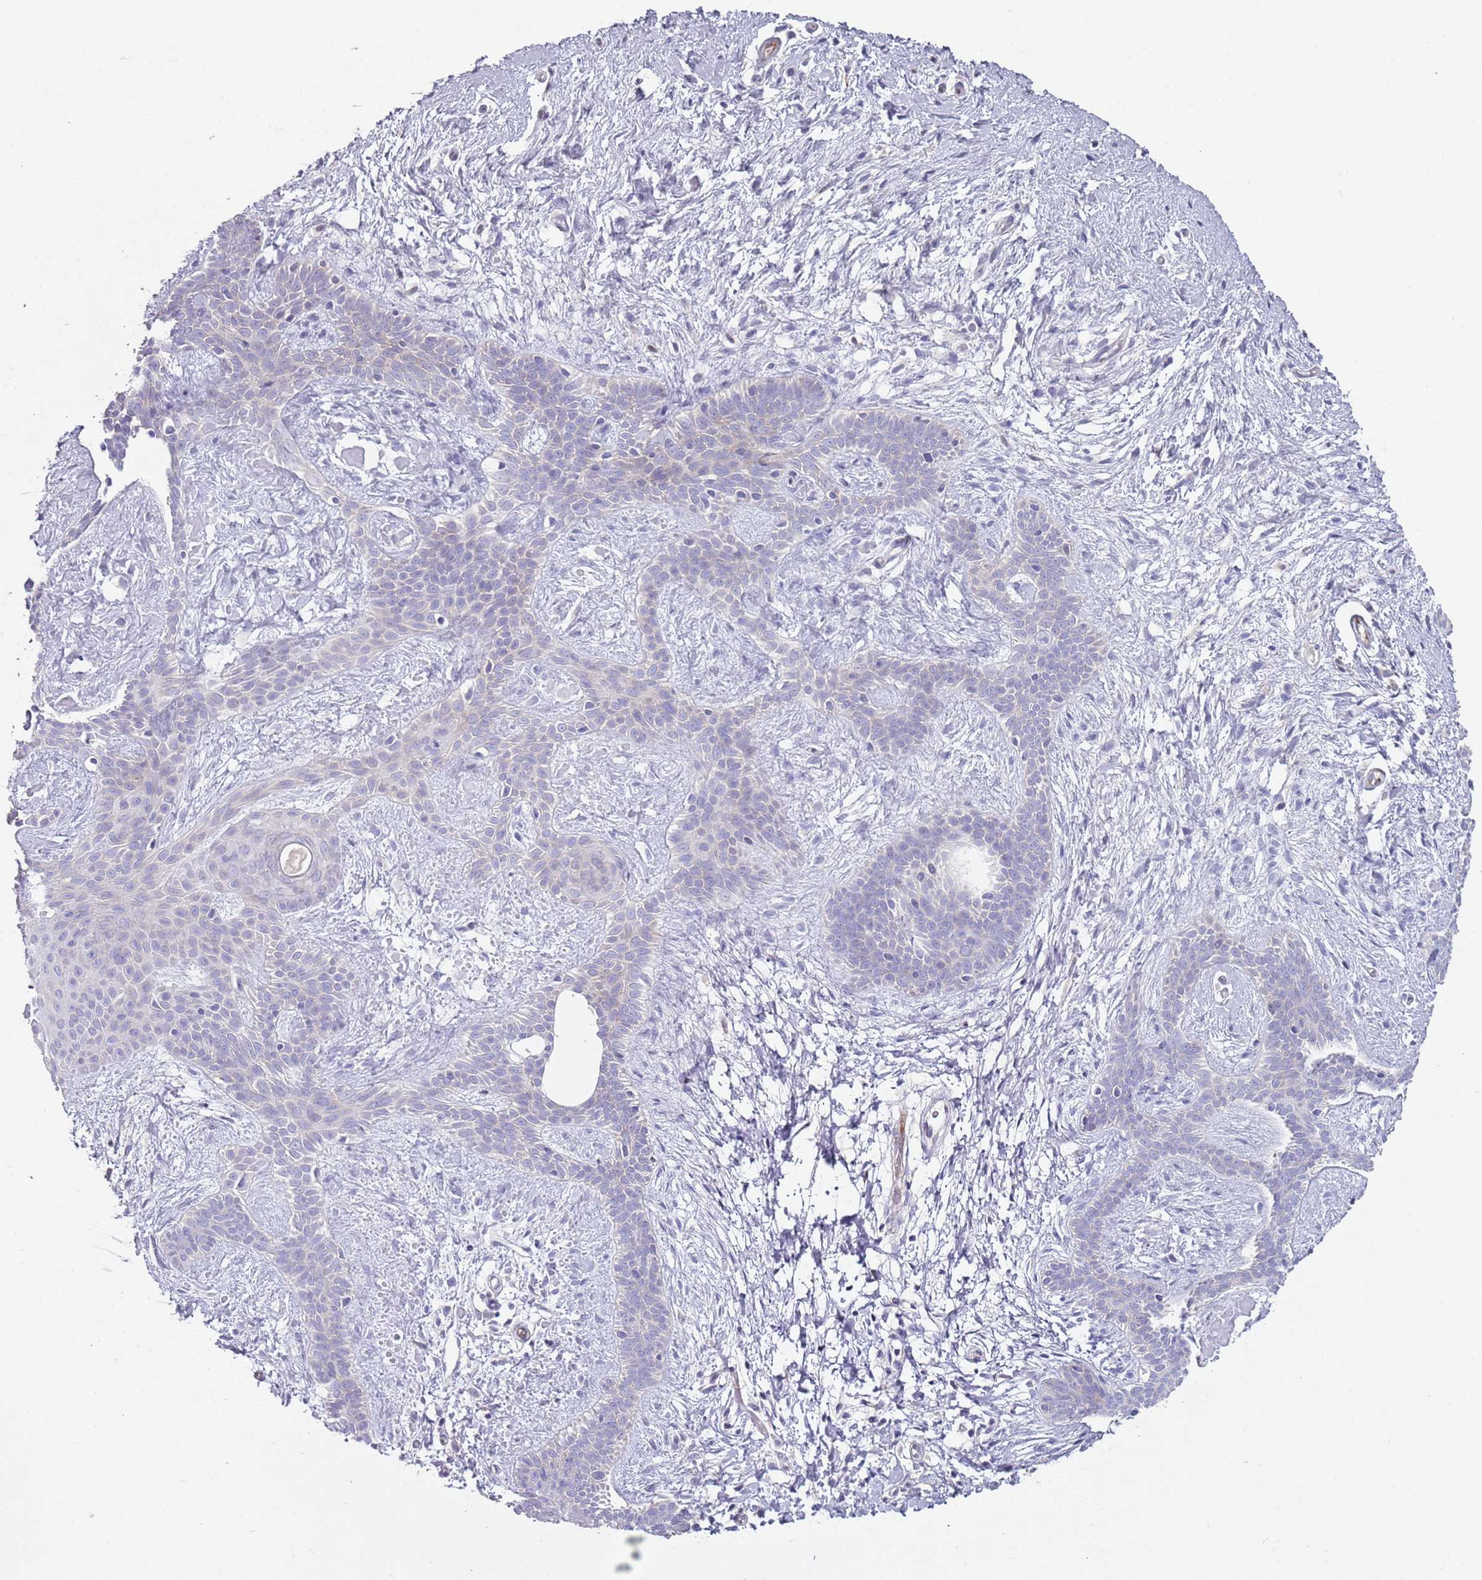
{"staining": {"intensity": "negative", "quantity": "none", "location": "none"}, "tissue": "skin cancer", "cell_type": "Tumor cells", "image_type": "cancer", "snomed": [{"axis": "morphology", "description": "Basal cell carcinoma"}, {"axis": "topography", "description": "Skin"}], "caption": "Tumor cells show no significant protein positivity in skin cancer.", "gene": "ZNF583", "patient": {"sex": "male", "age": 78}}